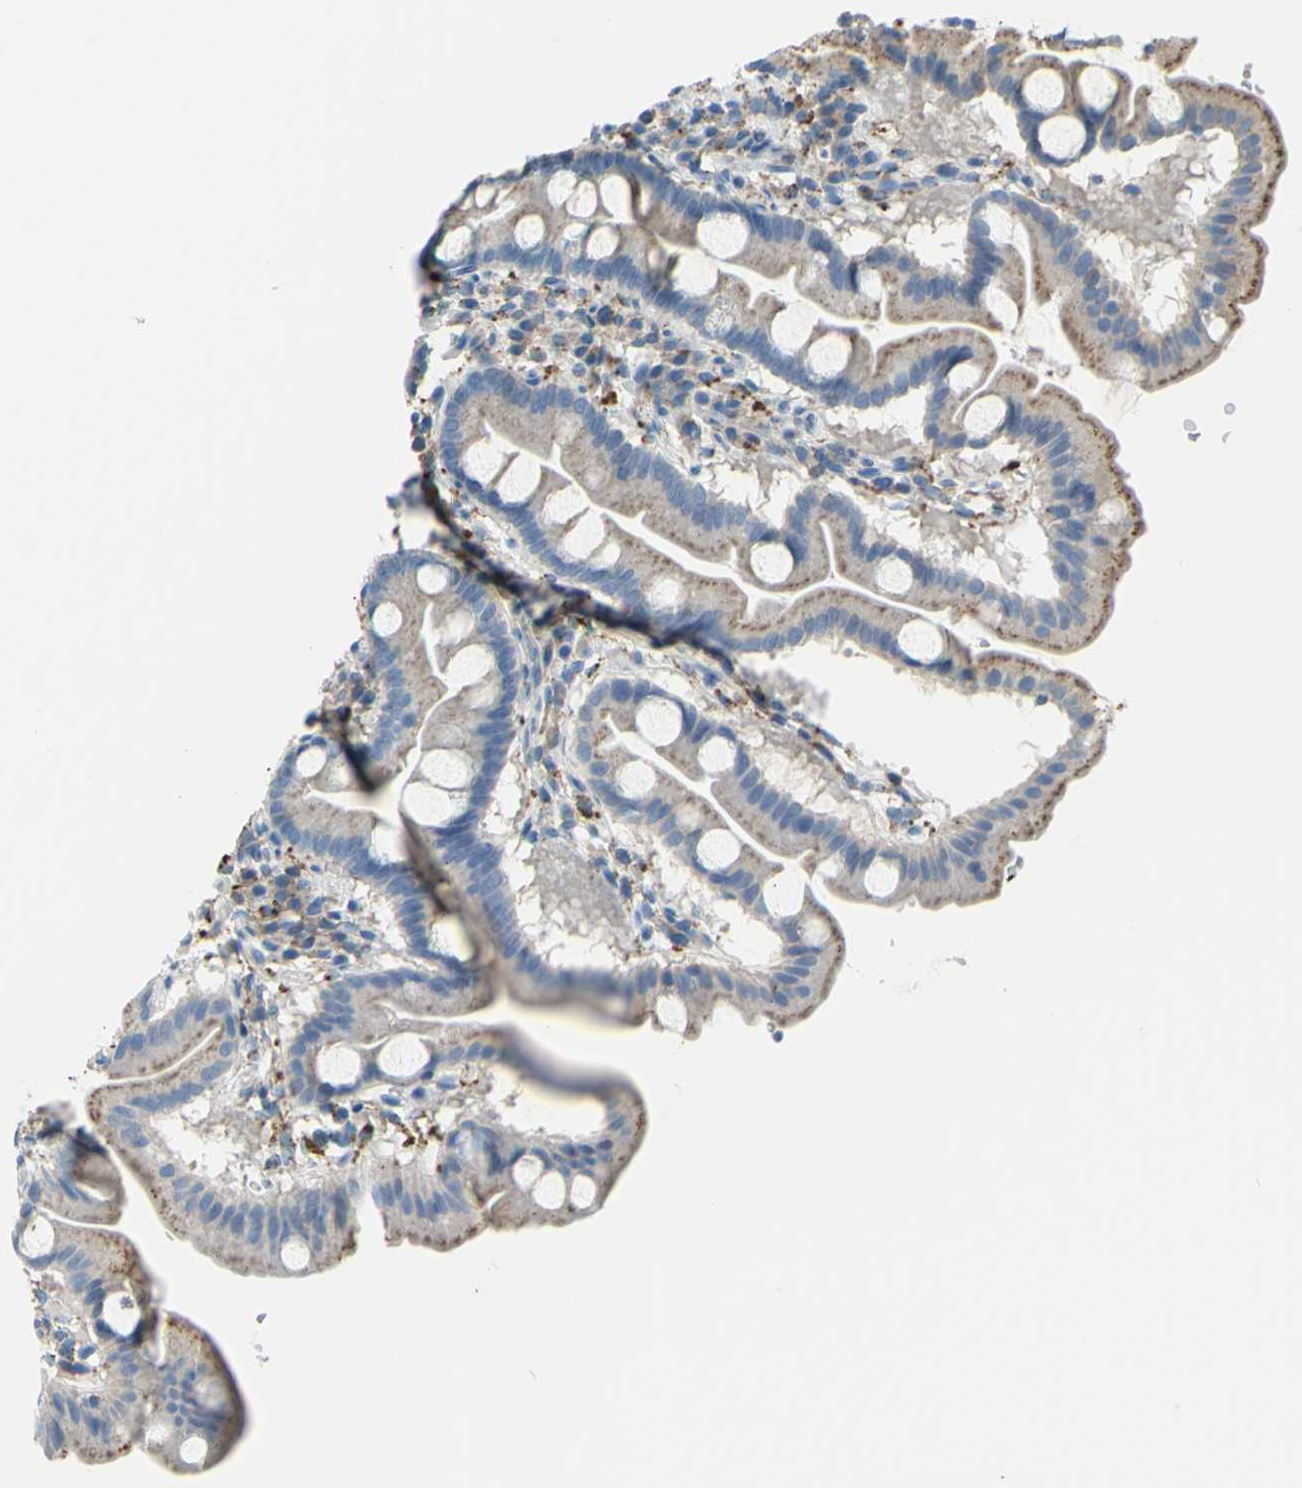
{"staining": {"intensity": "moderate", "quantity": ">75%", "location": "cytoplasmic/membranous"}, "tissue": "duodenum", "cell_type": "Glandular cells", "image_type": "normal", "snomed": [{"axis": "morphology", "description": "Normal tissue, NOS"}, {"axis": "topography", "description": "Duodenum"}], "caption": "Protein staining of normal duodenum reveals moderate cytoplasmic/membranous staining in approximately >75% of glandular cells.", "gene": "CTSD", "patient": {"sex": "male", "age": 50}}